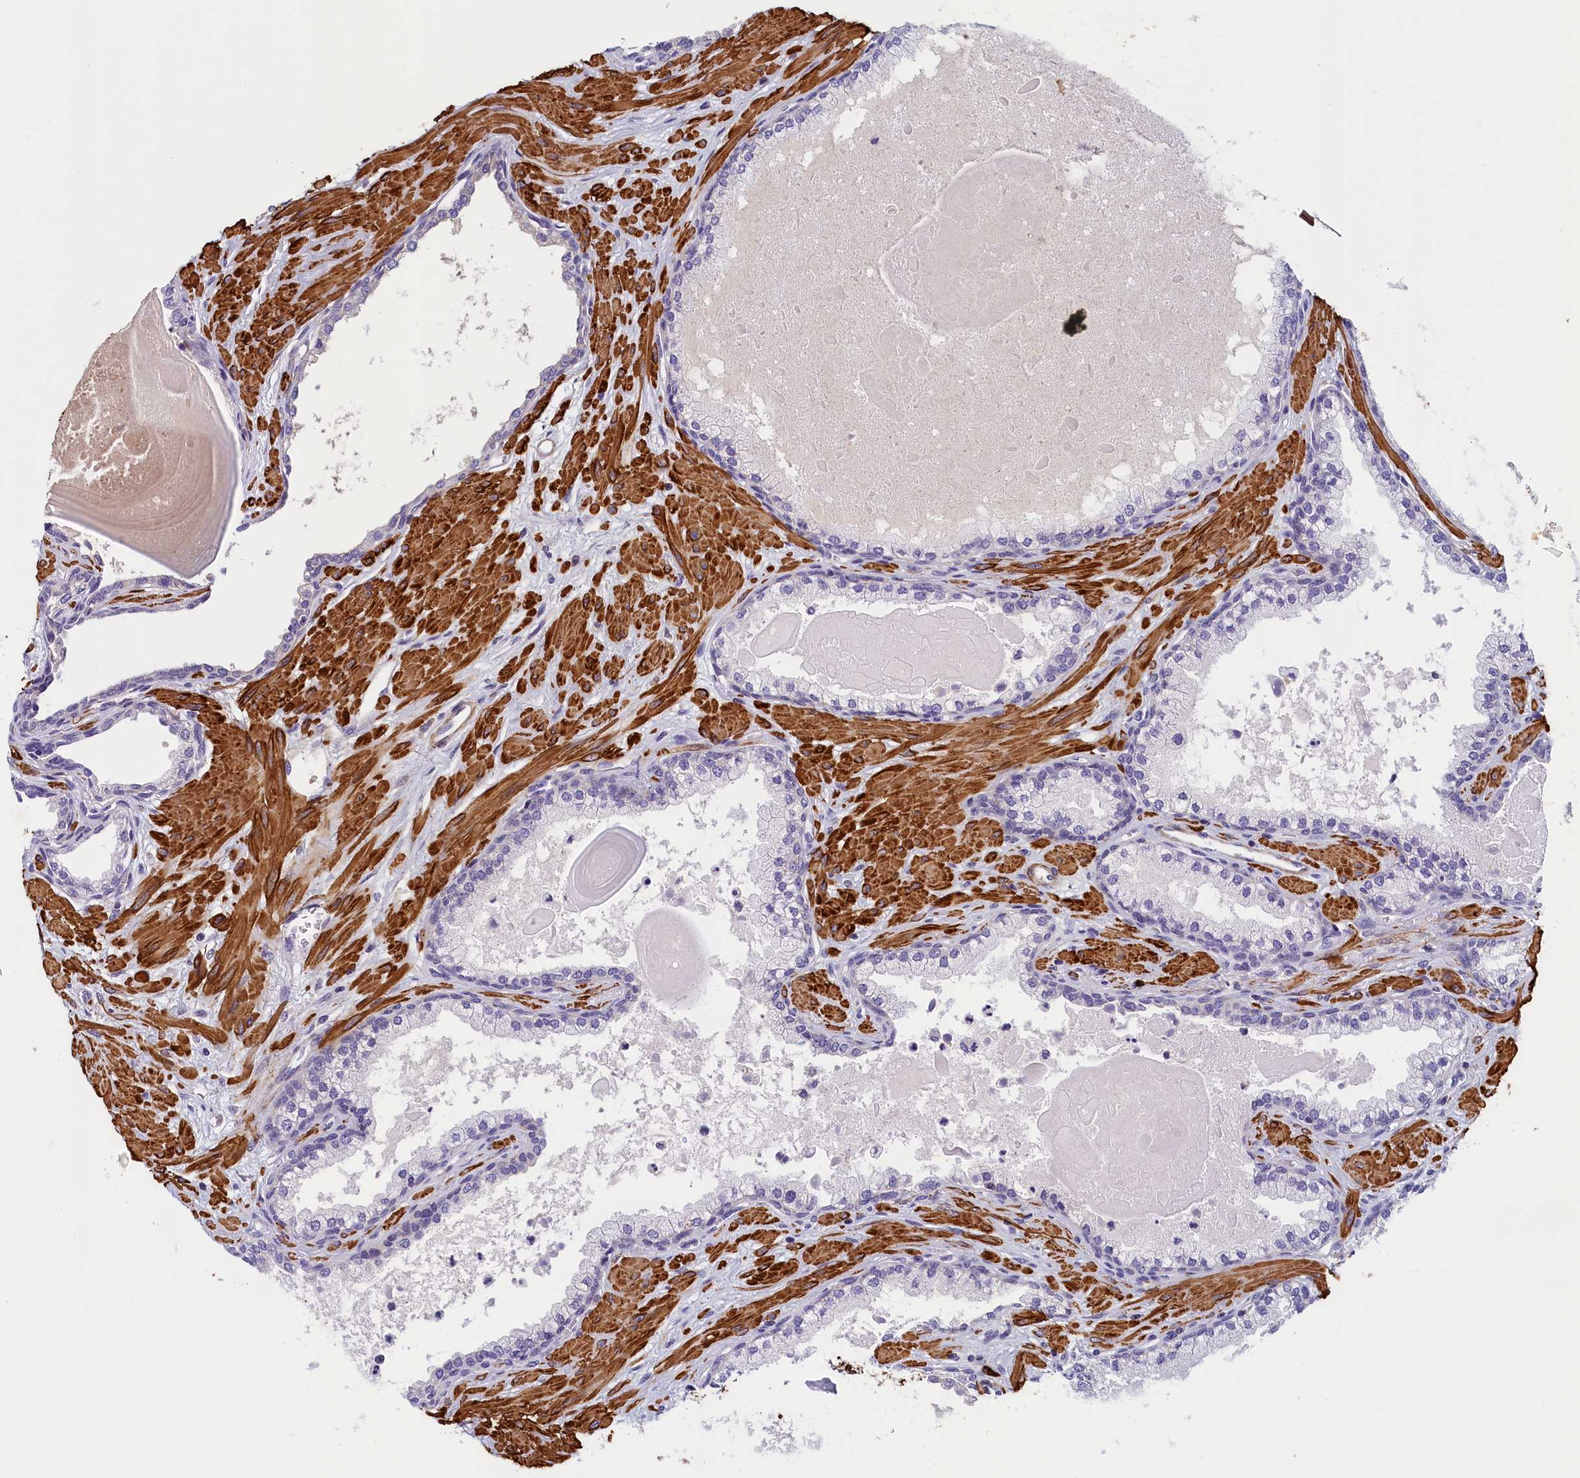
{"staining": {"intensity": "negative", "quantity": "none", "location": "none"}, "tissue": "prostate", "cell_type": "Glandular cells", "image_type": "normal", "snomed": [{"axis": "morphology", "description": "Normal tissue, NOS"}, {"axis": "topography", "description": "Prostate"}], "caption": "Immunohistochemical staining of normal human prostate demonstrates no significant expression in glandular cells.", "gene": "BCL2L13", "patient": {"sex": "male", "age": 57}}